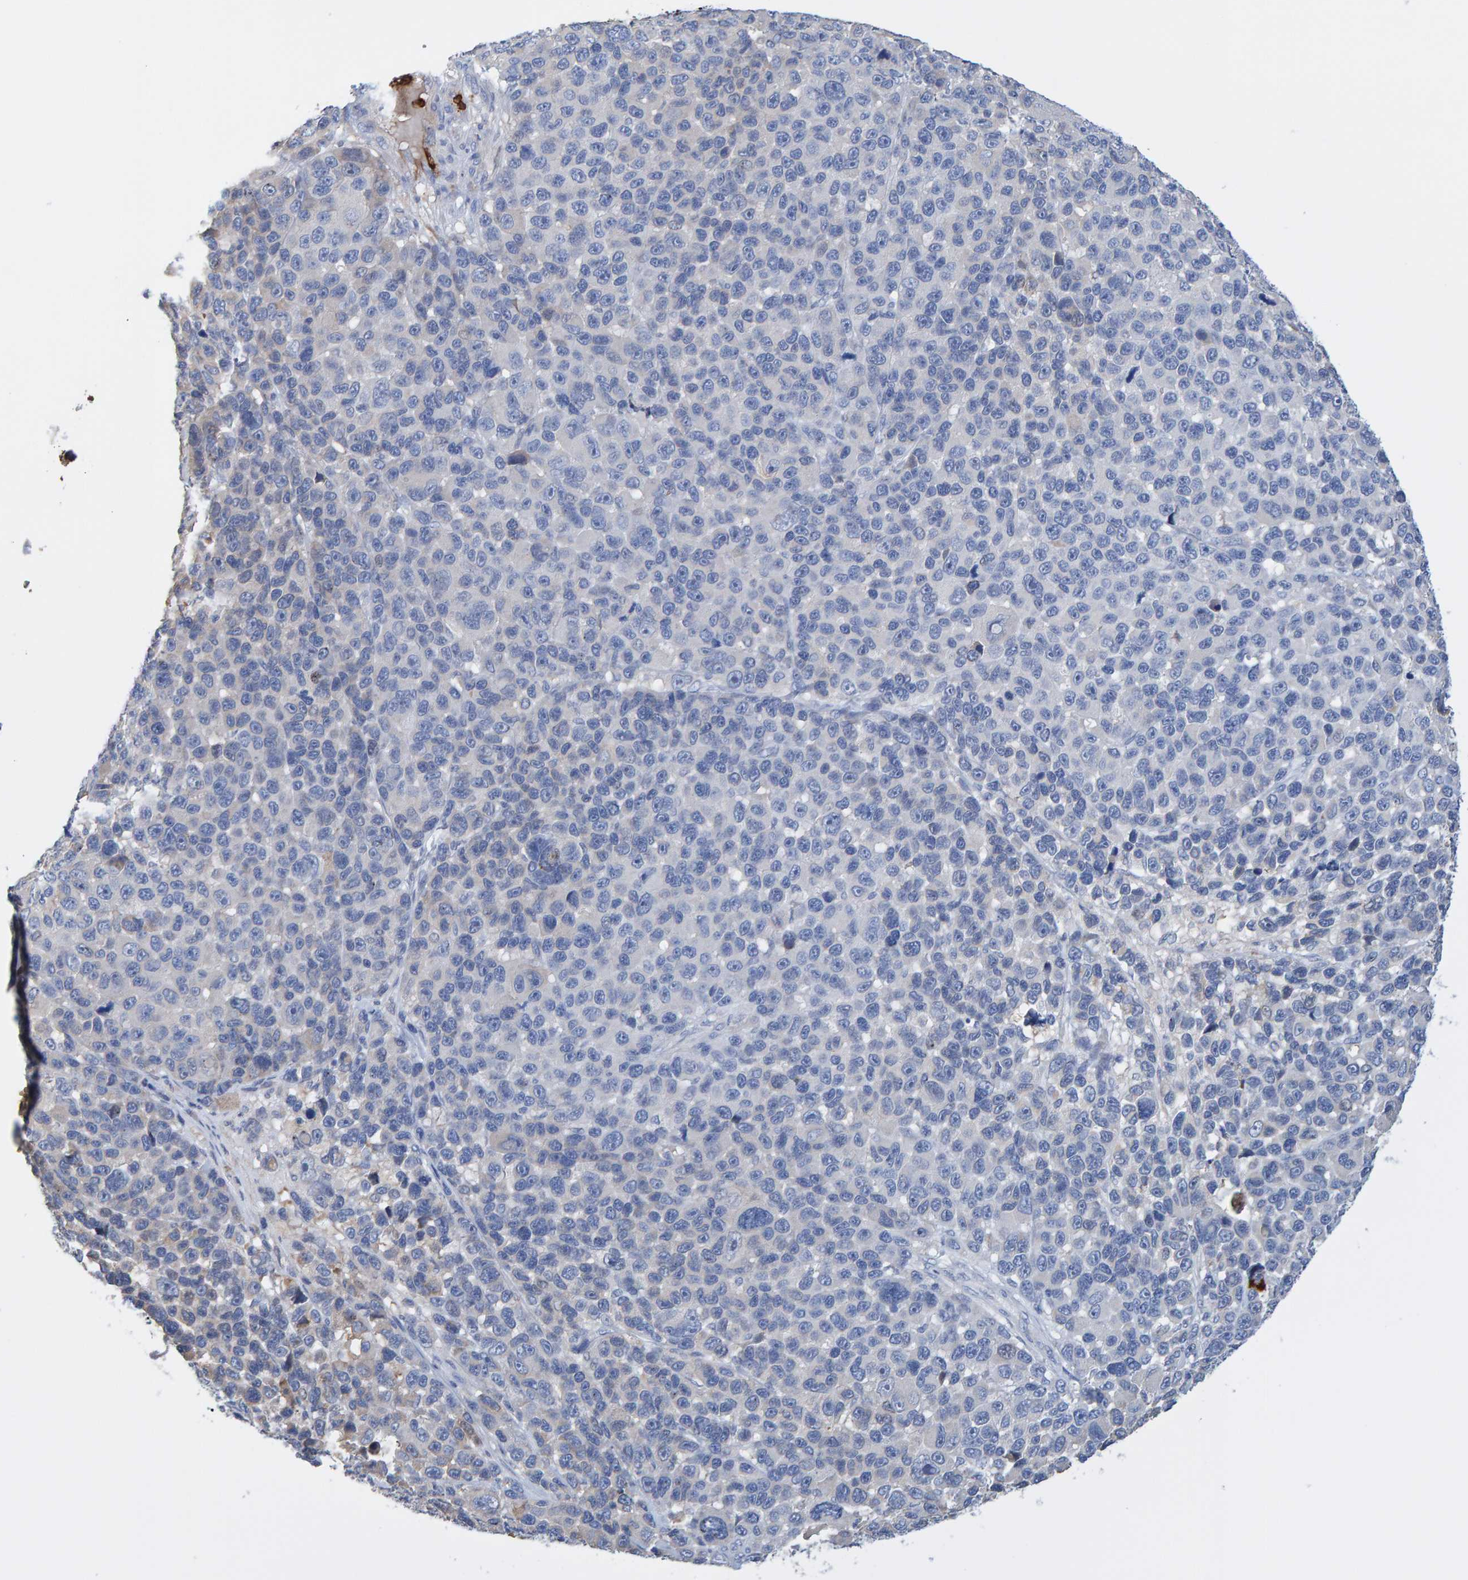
{"staining": {"intensity": "negative", "quantity": "none", "location": "none"}, "tissue": "melanoma", "cell_type": "Tumor cells", "image_type": "cancer", "snomed": [{"axis": "morphology", "description": "Malignant melanoma, NOS"}, {"axis": "topography", "description": "Skin"}], "caption": "Tumor cells show no significant protein positivity in malignant melanoma. (DAB immunohistochemistry (IHC) visualized using brightfield microscopy, high magnification).", "gene": "VPS9D1", "patient": {"sex": "male", "age": 53}}